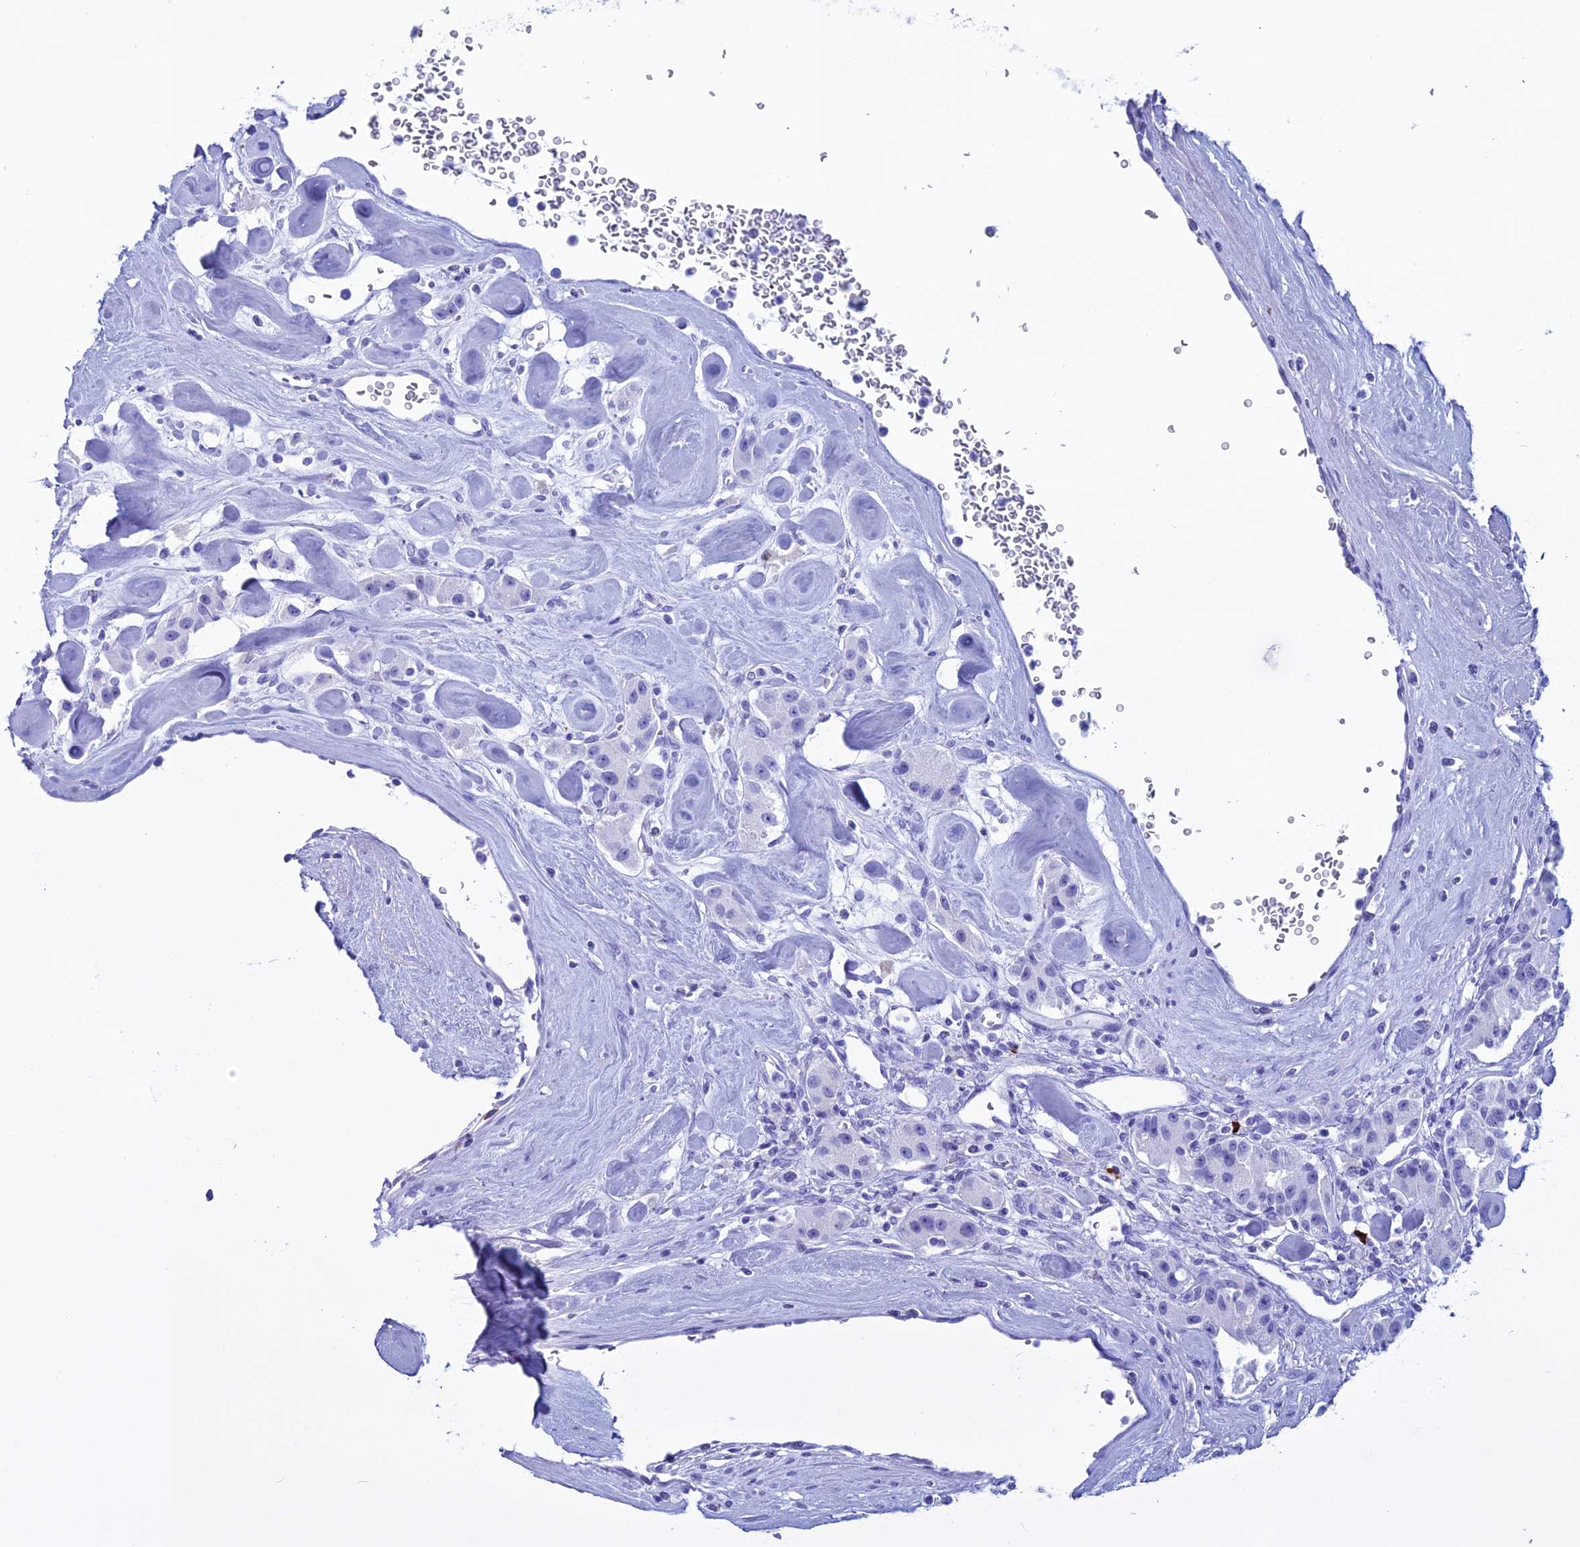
{"staining": {"intensity": "negative", "quantity": "none", "location": "none"}, "tissue": "carcinoid", "cell_type": "Tumor cells", "image_type": "cancer", "snomed": [{"axis": "morphology", "description": "Carcinoid, malignant, NOS"}, {"axis": "topography", "description": "Pancreas"}], "caption": "Immunohistochemistry (IHC) photomicrograph of human malignant carcinoid stained for a protein (brown), which demonstrates no expression in tumor cells.", "gene": "MZB1", "patient": {"sex": "male", "age": 41}}